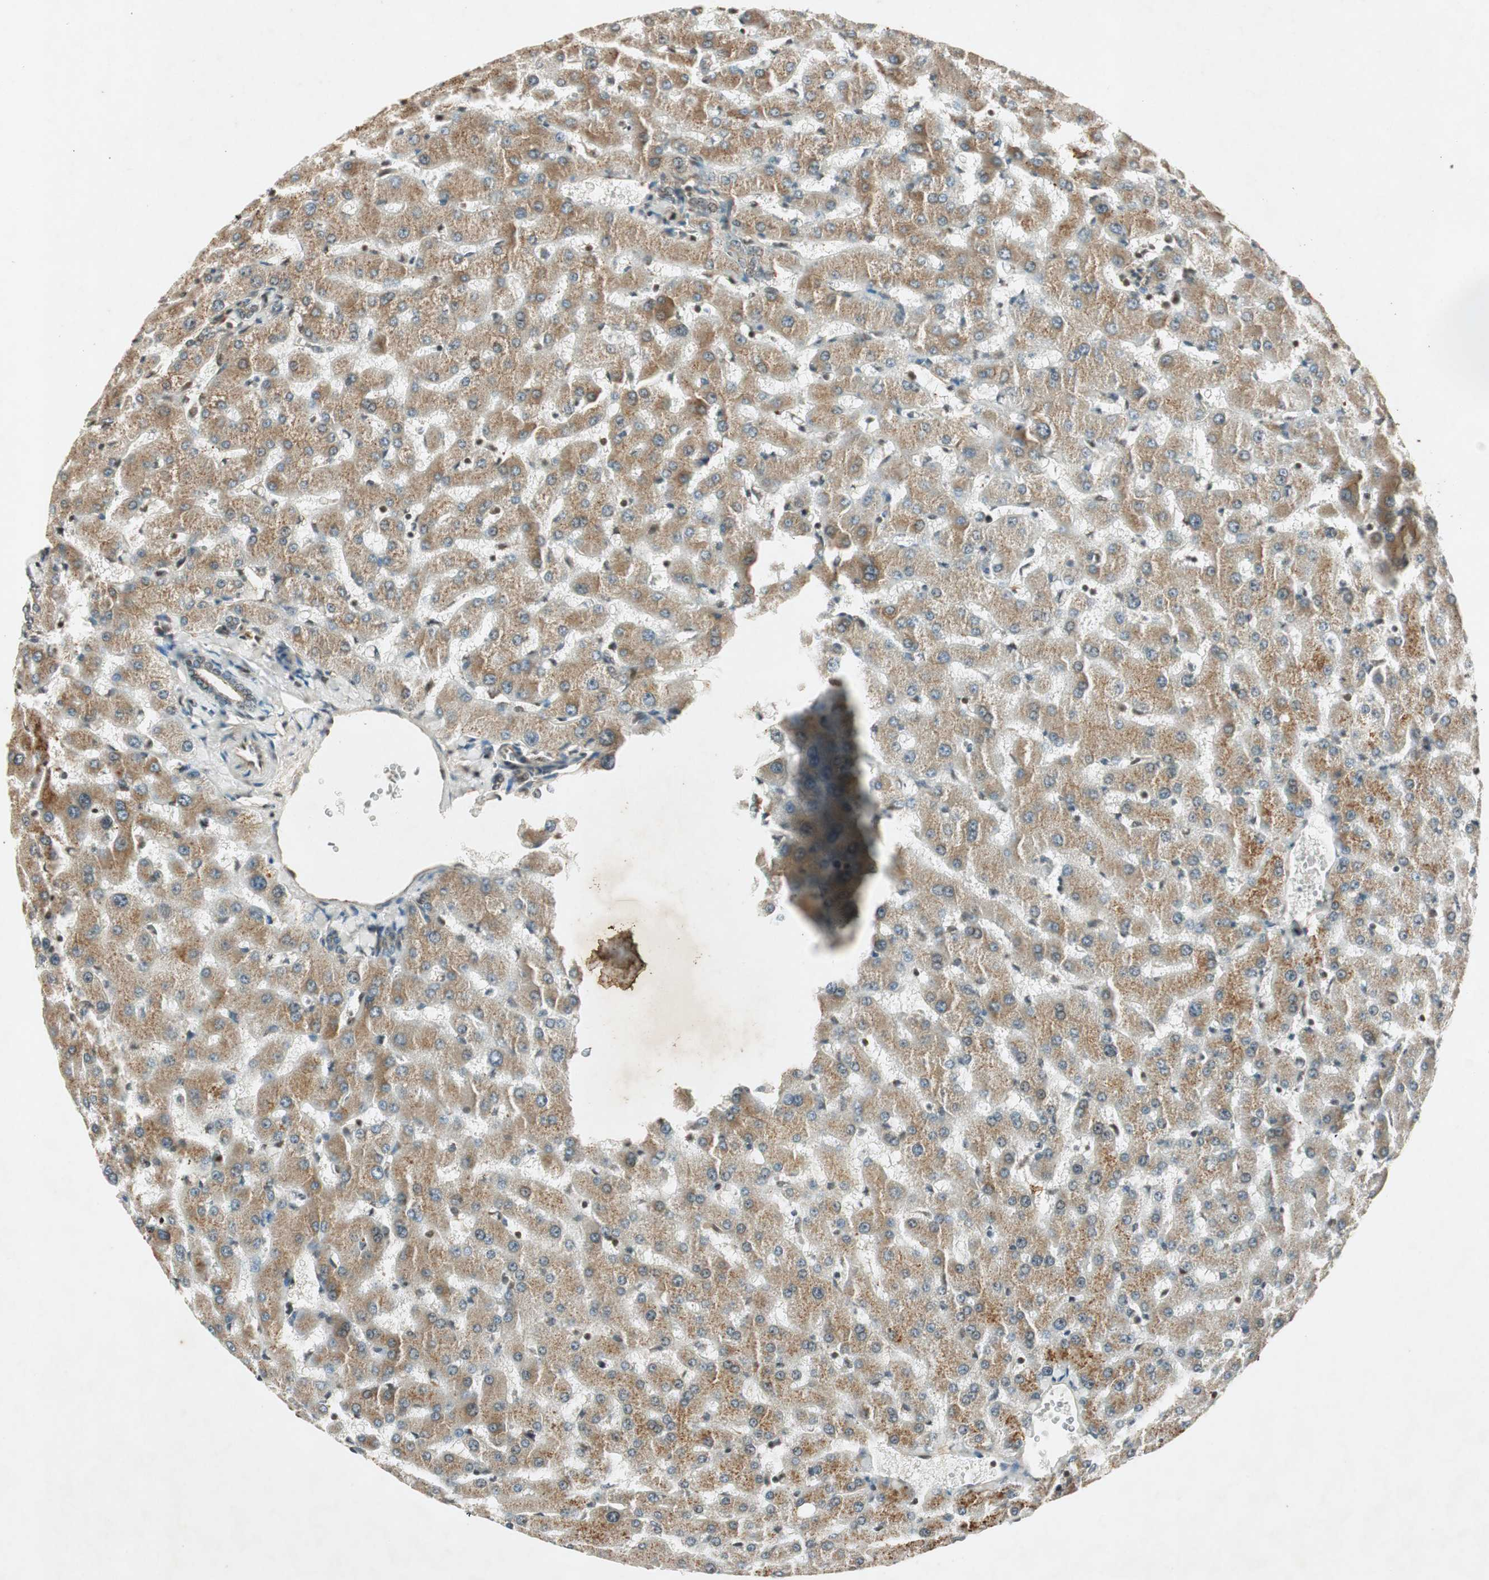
{"staining": {"intensity": "weak", "quantity": "25%-75%", "location": "cytoplasmic/membranous"}, "tissue": "liver", "cell_type": "Cholangiocytes", "image_type": "normal", "snomed": [{"axis": "morphology", "description": "Normal tissue, NOS"}, {"axis": "topography", "description": "Liver"}], "caption": "Immunohistochemistry (IHC) image of normal liver: liver stained using immunohistochemistry displays low levels of weak protein expression localized specifically in the cytoplasmic/membranous of cholangiocytes, appearing as a cytoplasmic/membranous brown color.", "gene": "NEO1", "patient": {"sex": "female", "age": 63}}